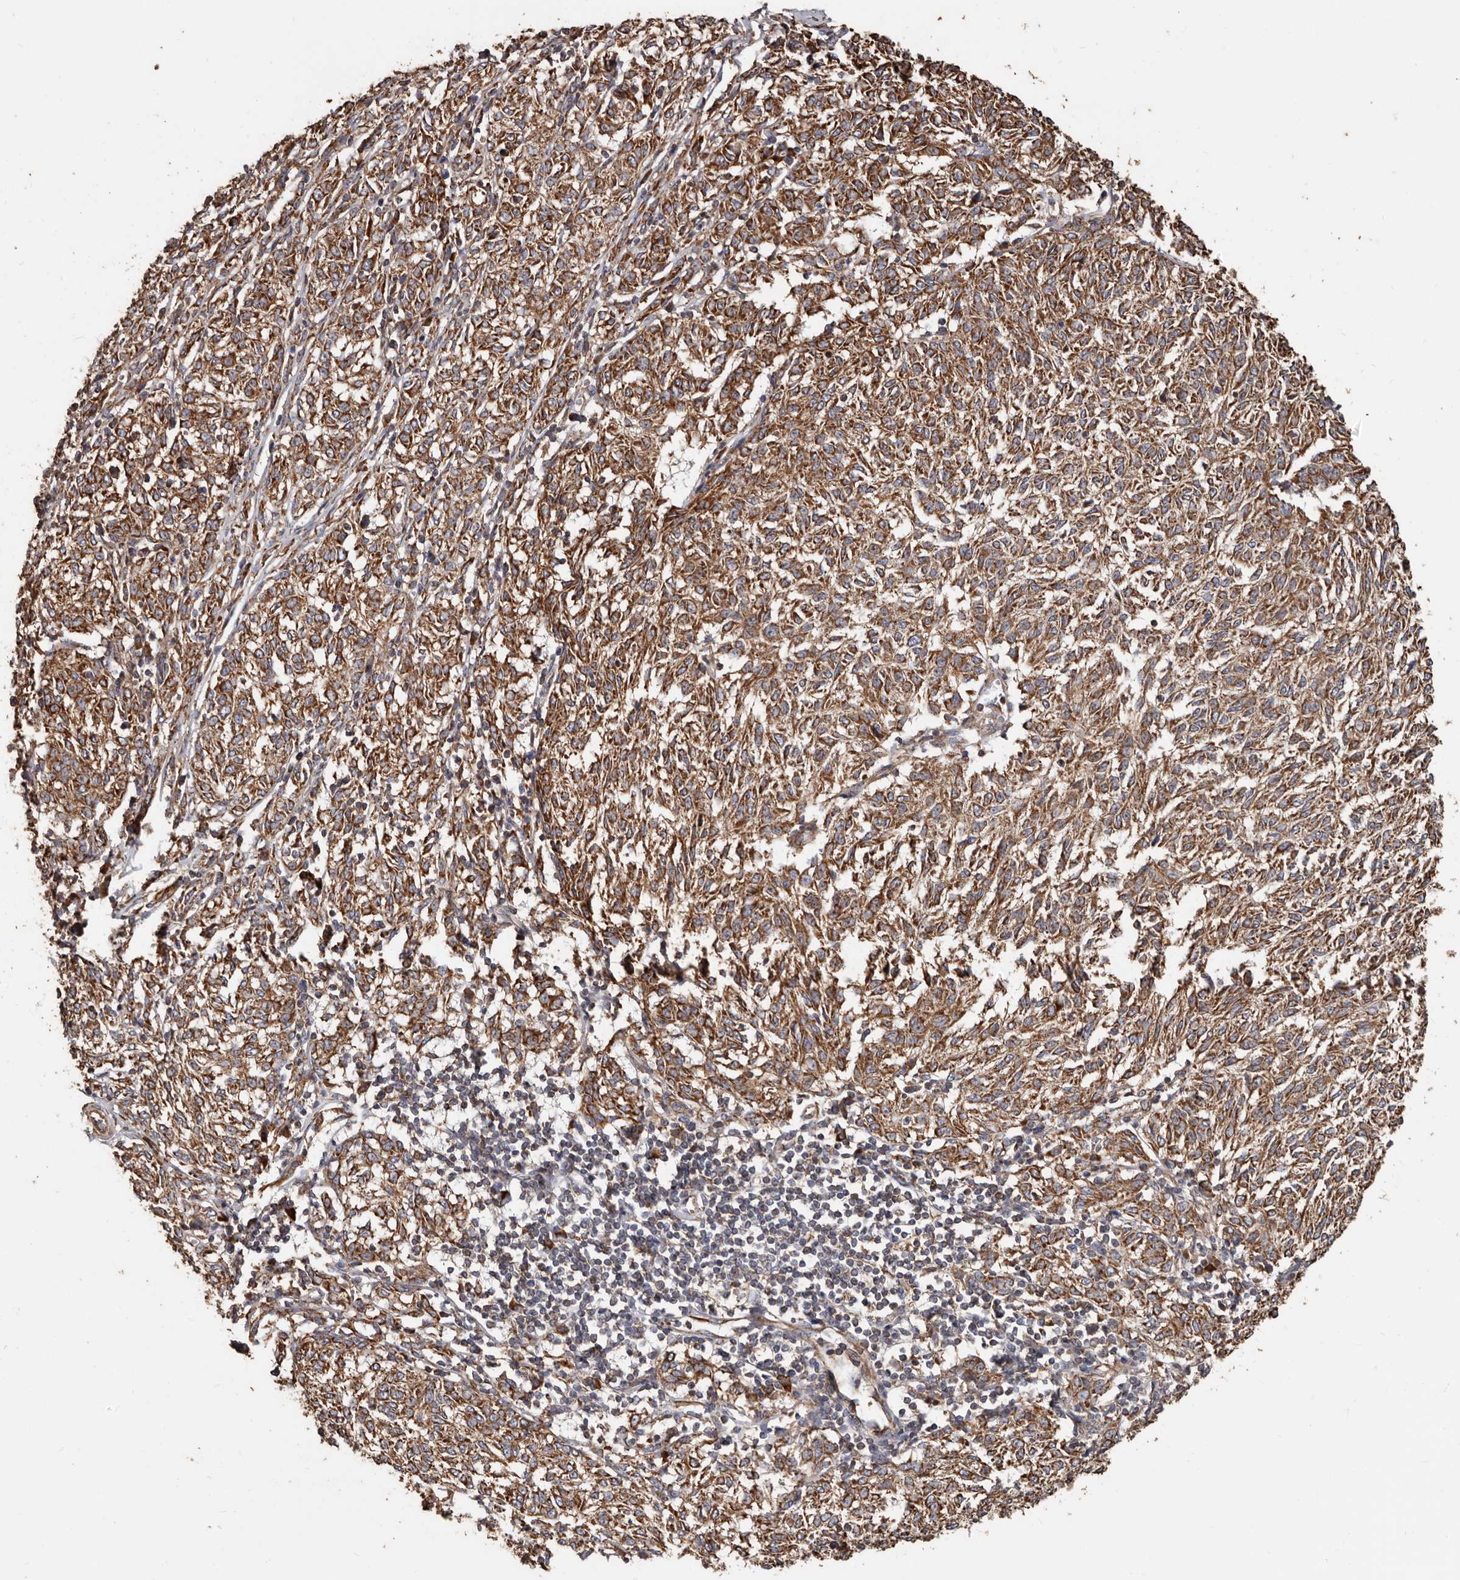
{"staining": {"intensity": "moderate", "quantity": ">75%", "location": "cytoplasmic/membranous"}, "tissue": "melanoma", "cell_type": "Tumor cells", "image_type": "cancer", "snomed": [{"axis": "morphology", "description": "Malignant melanoma, NOS"}, {"axis": "topography", "description": "Skin"}], "caption": "Human malignant melanoma stained with a brown dye demonstrates moderate cytoplasmic/membranous positive positivity in approximately >75% of tumor cells.", "gene": "OSGIN2", "patient": {"sex": "female", "age": 72}}